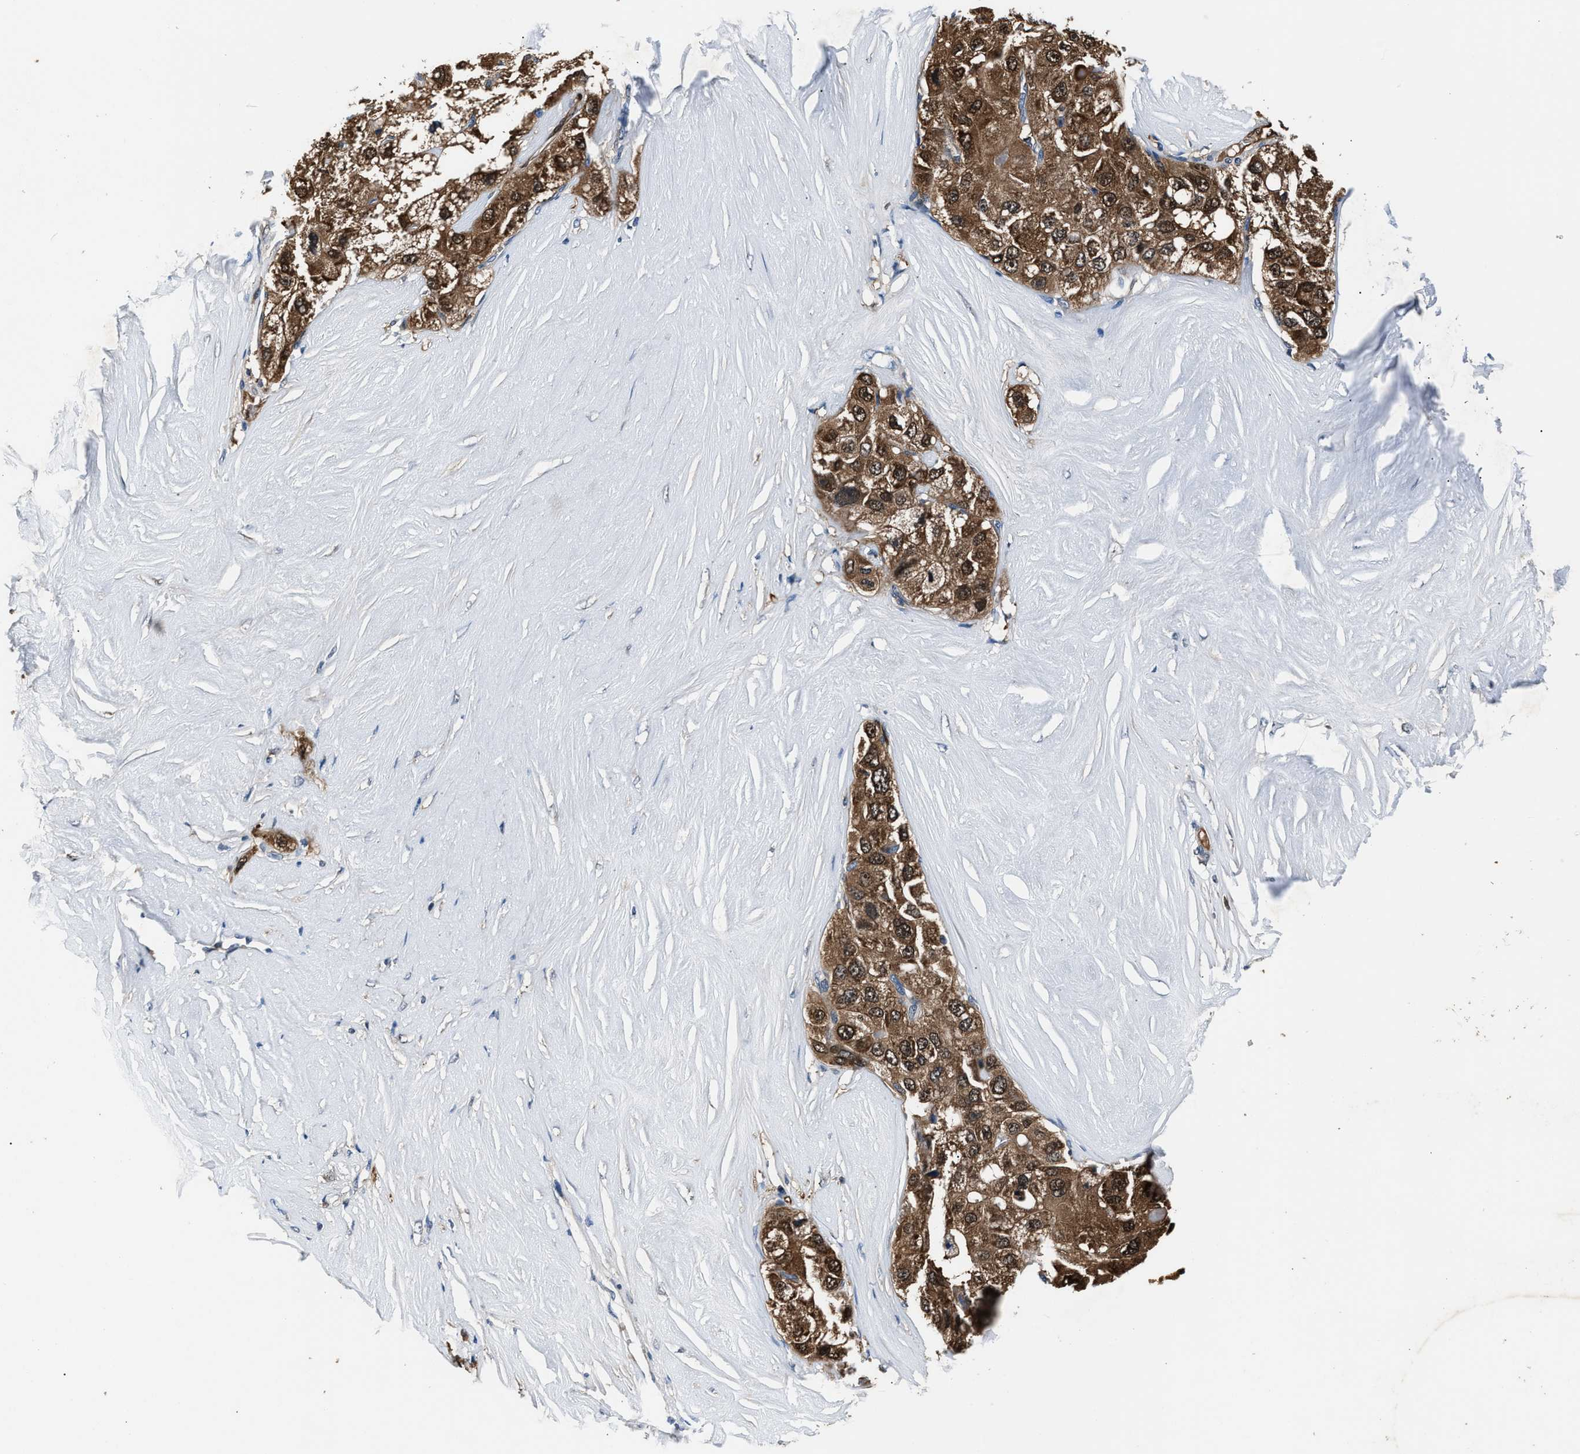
{"staining": {"intensity": "moderate", "quantity": ">75%", "location": "cytoplasmic/membranous,nuclear"}, "tissue": "liver cancer", "cell_type": "Tumor cells", "image_type": "cancer", "snomed": [{"axis": "morphology", "description": "Carcinoma, Hepatocellular, NOS"}, {"axis": "topography", "description": "Liver"}], "caption": "A micrograph of human liver cancer stained for a protein reveals moderate cytoplasmic/membranous and nuclear brown staining in tumor cells.", "gene": "PPA1", "patient": {"sex": "male", "age": 80}}